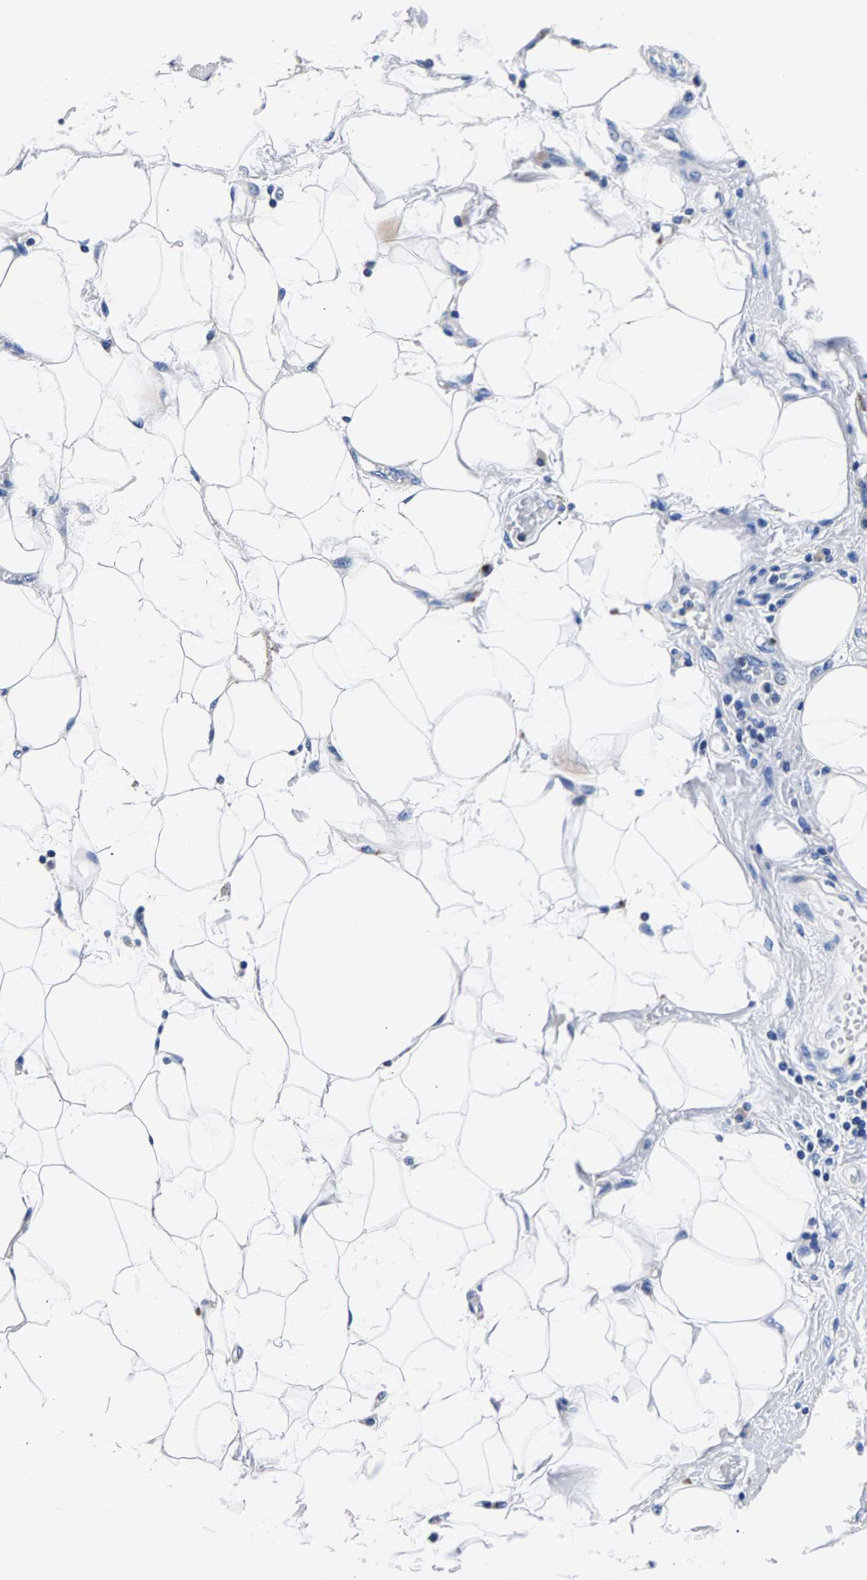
{"staining": {"intensity": "negative", "quantity": "none", "location": "none"}, "tissue": "adipose tissue", "cell_type": "Adipocytes", "image_type": "normal", "snomed": [{"axis": "morphology", "description": "Normal tissue, NOS"}, {"axis": "morphology", "description": "Adenocarcinoma, NOS"}, {"axis": "topography", "description": "Duodenum"}, {"axis": "topography", "description": "Peripheral nerve tissue"}], "caption": "An image of adipose tissue stained for a protein reveals no brown staining in adipocytes. The staining is performed using DAB (3,3'-diaminobenzidine) brown chromogen with nuclei counter-stained in using hematoxylin.", "gene": "PHF24", "patient": {"sex": "female", "age": 60}}